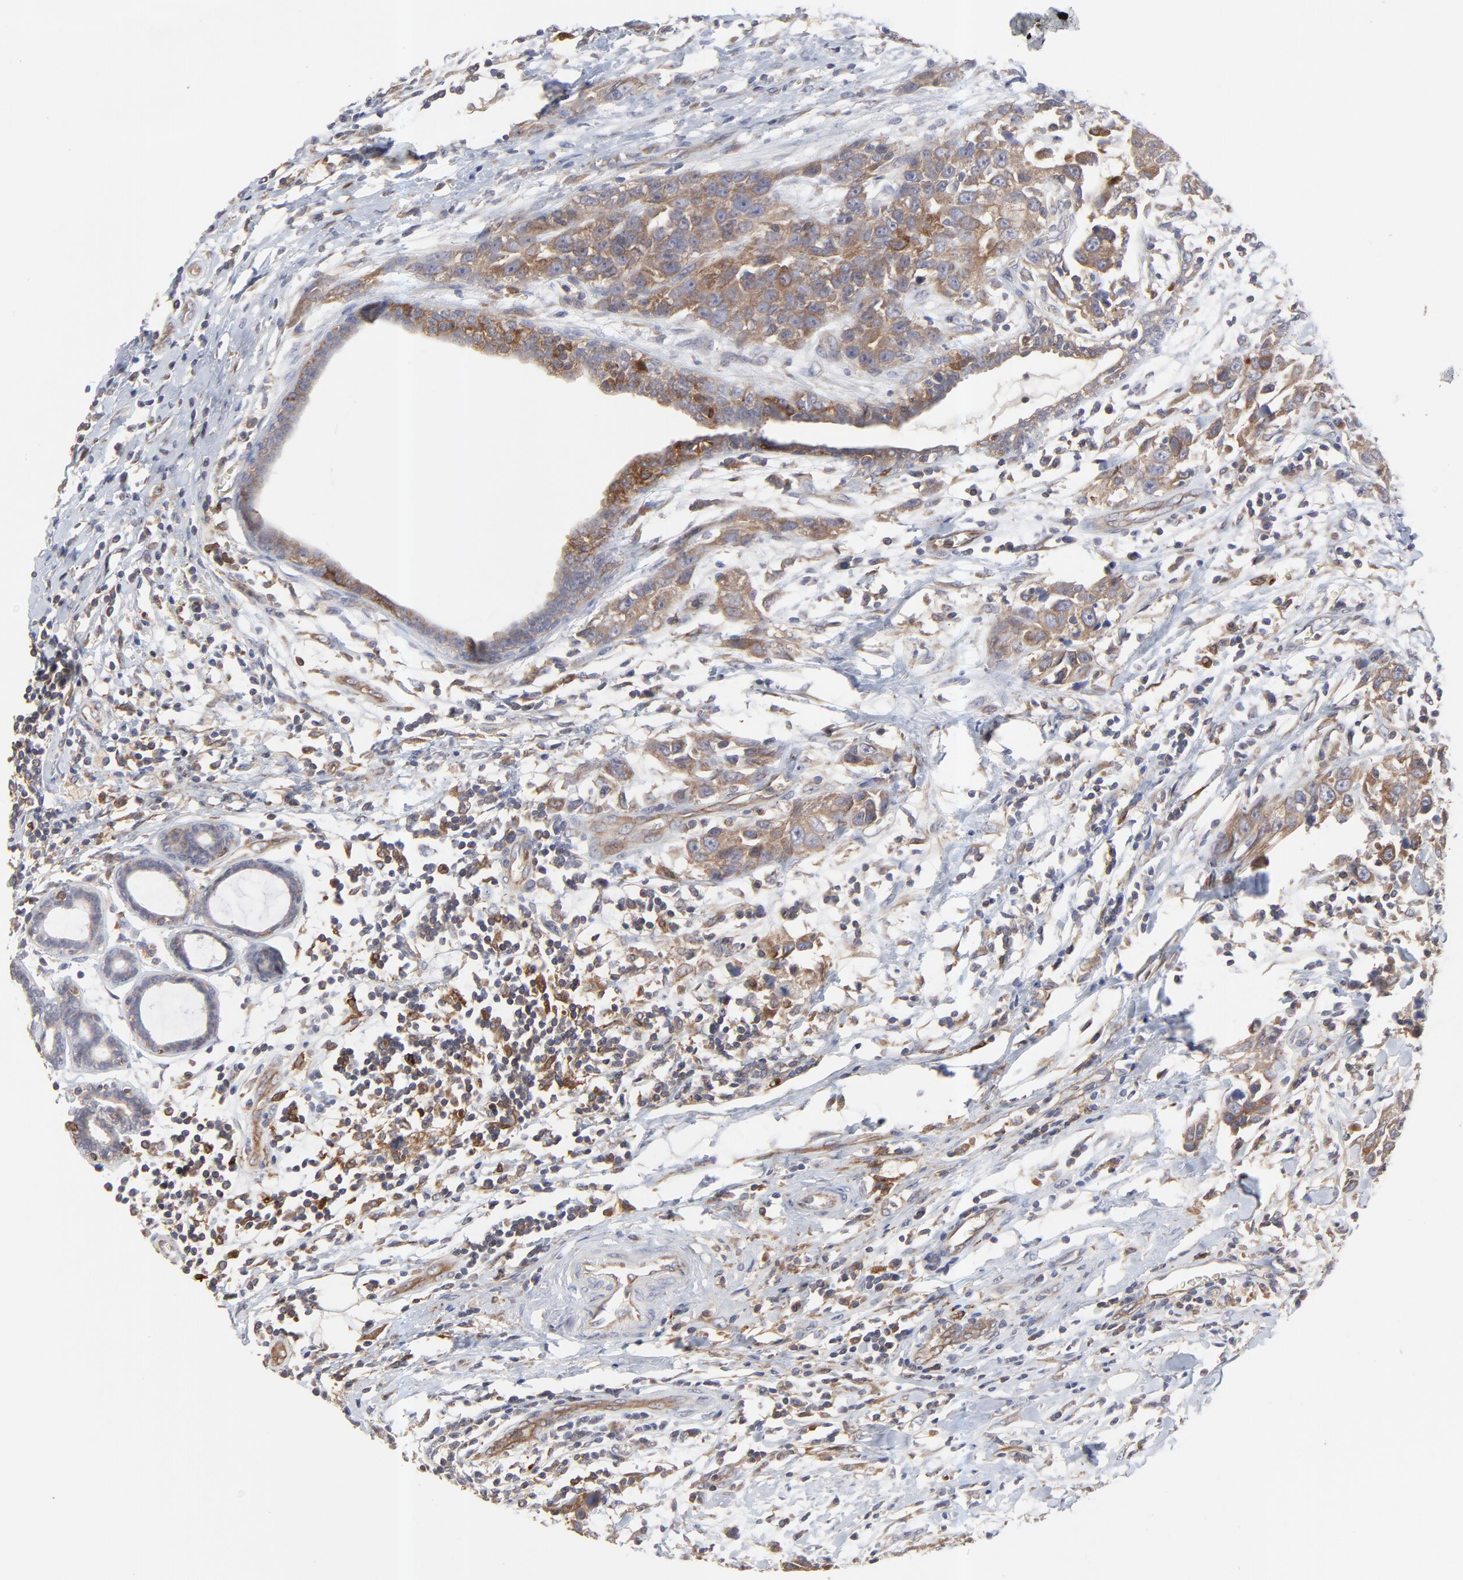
{"staining": {"intensity": "strong", "quantity": ">75%", "location": "cytoplasmic/membranous"}, "tissue": "breast cancer", "cell_type": "Tumor cells", "image_type": "cancer", "snomed": [{"axis": "morphology", "description": "Duct carcinoma"}, {"axis": "topography", "description": "Breast"}], "caption": "Breast cancer (invasive ductal carcinoma) was stained to show a protein in brown. There is high levels of strong cytoplasmic/membranous positivity in about >75% of tumor cells.", "gene": "RAB9A", "patient": {"sex": "female", "age": 50}}